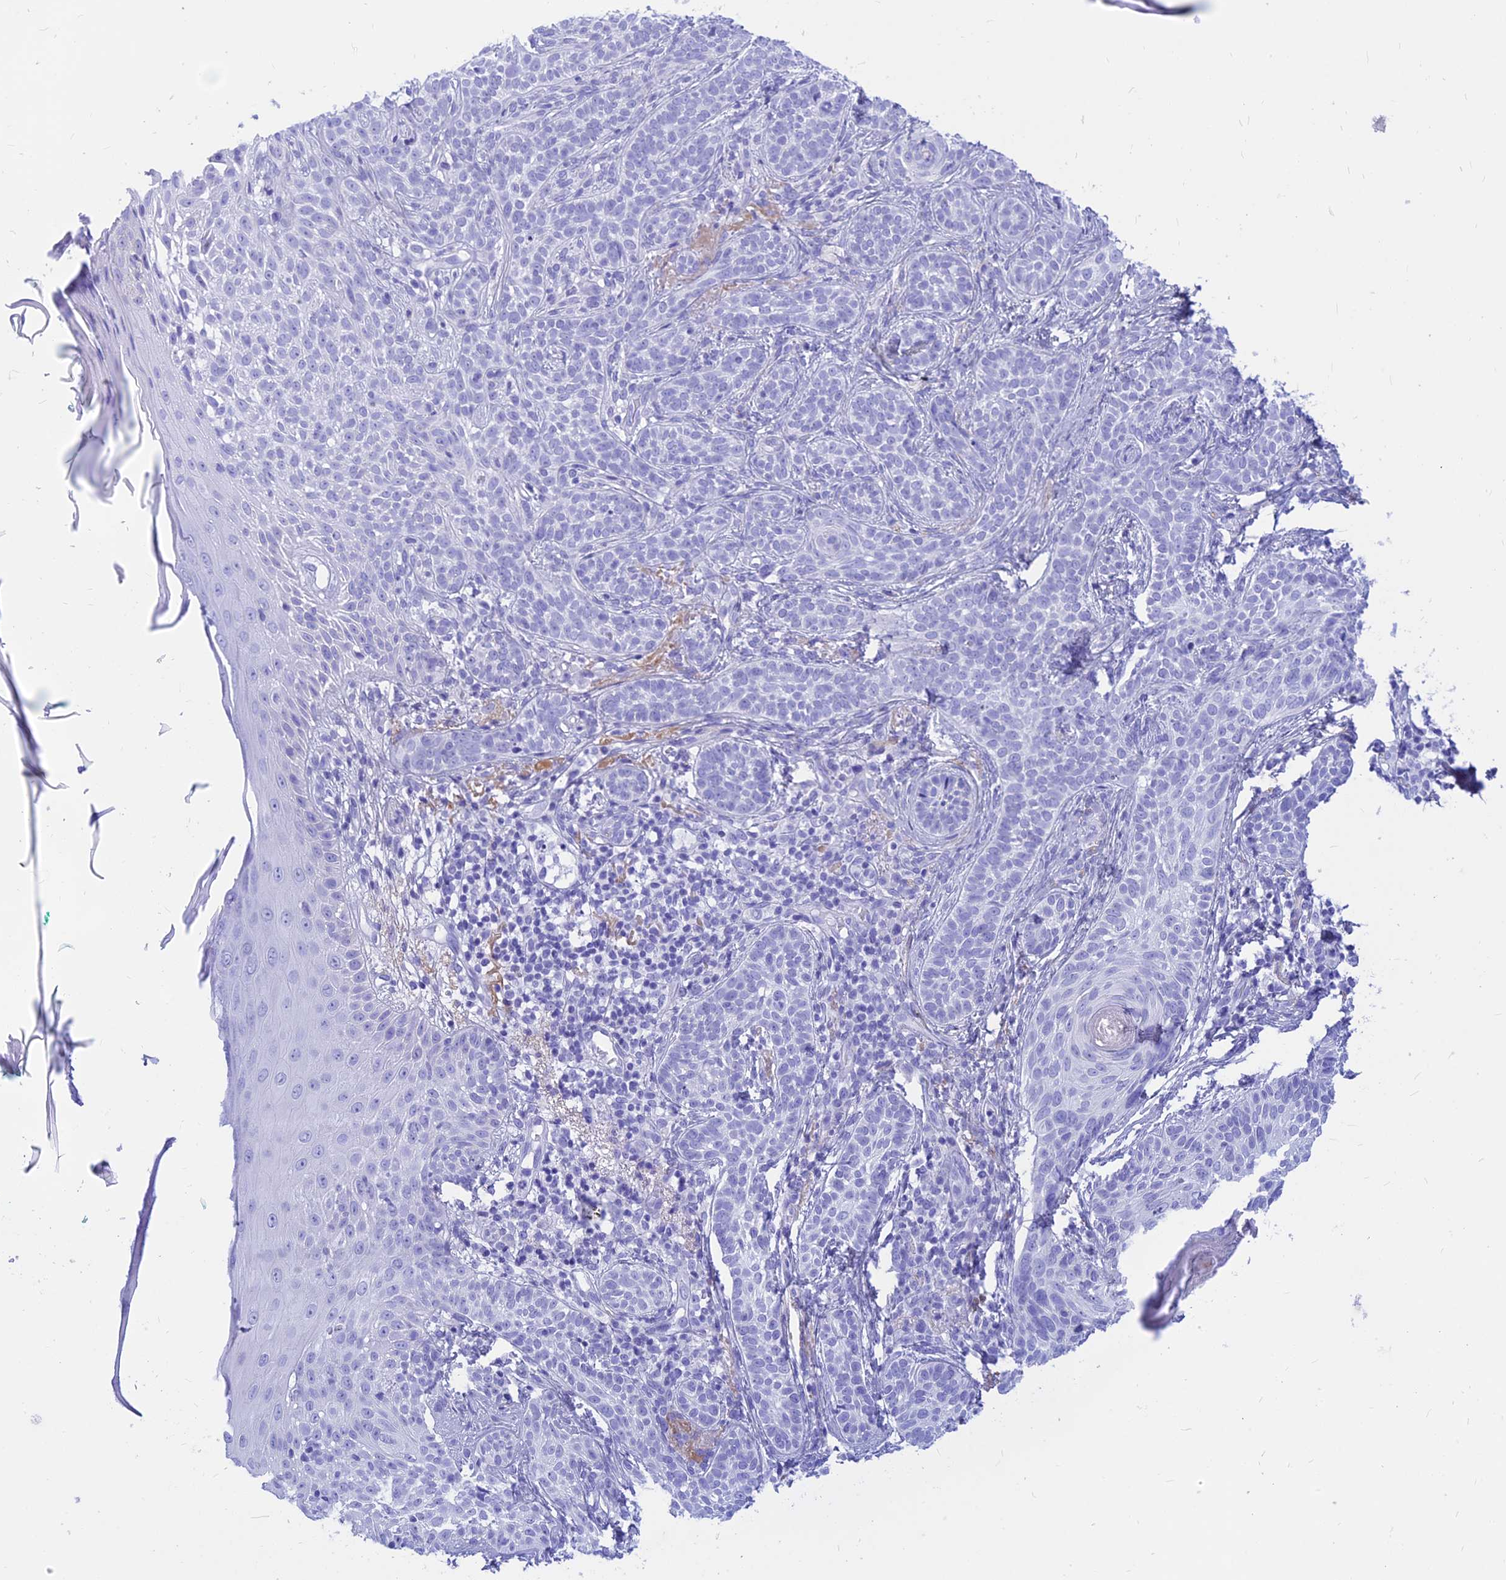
{"staining": {"intensity": "negative", "quantity": "none", "location": "none"}, "tissue": "skin cancer", "cell_type": "Tumor cells", "image_type": "cancer", "snomed": [{"axis": "morphology", "description": "Basal cell carcinoma"}, {"axis": "topography", "description": "Skin"}], "caption": "Immunohistochemistry (IHC) photomicrograph of human basal cell carcinoma (skin) stained for a protein (brown), which reveals no expression in tumor cells. The staining was performed using DAB (3,3'-diaminobenzidine) to visualize the protein expression in brown, while the nuclei were stained in blue with hematoxylin (Magnification: 20x).", "gene": "PRNP", "patient": {"sex": "male", "age": 71}}